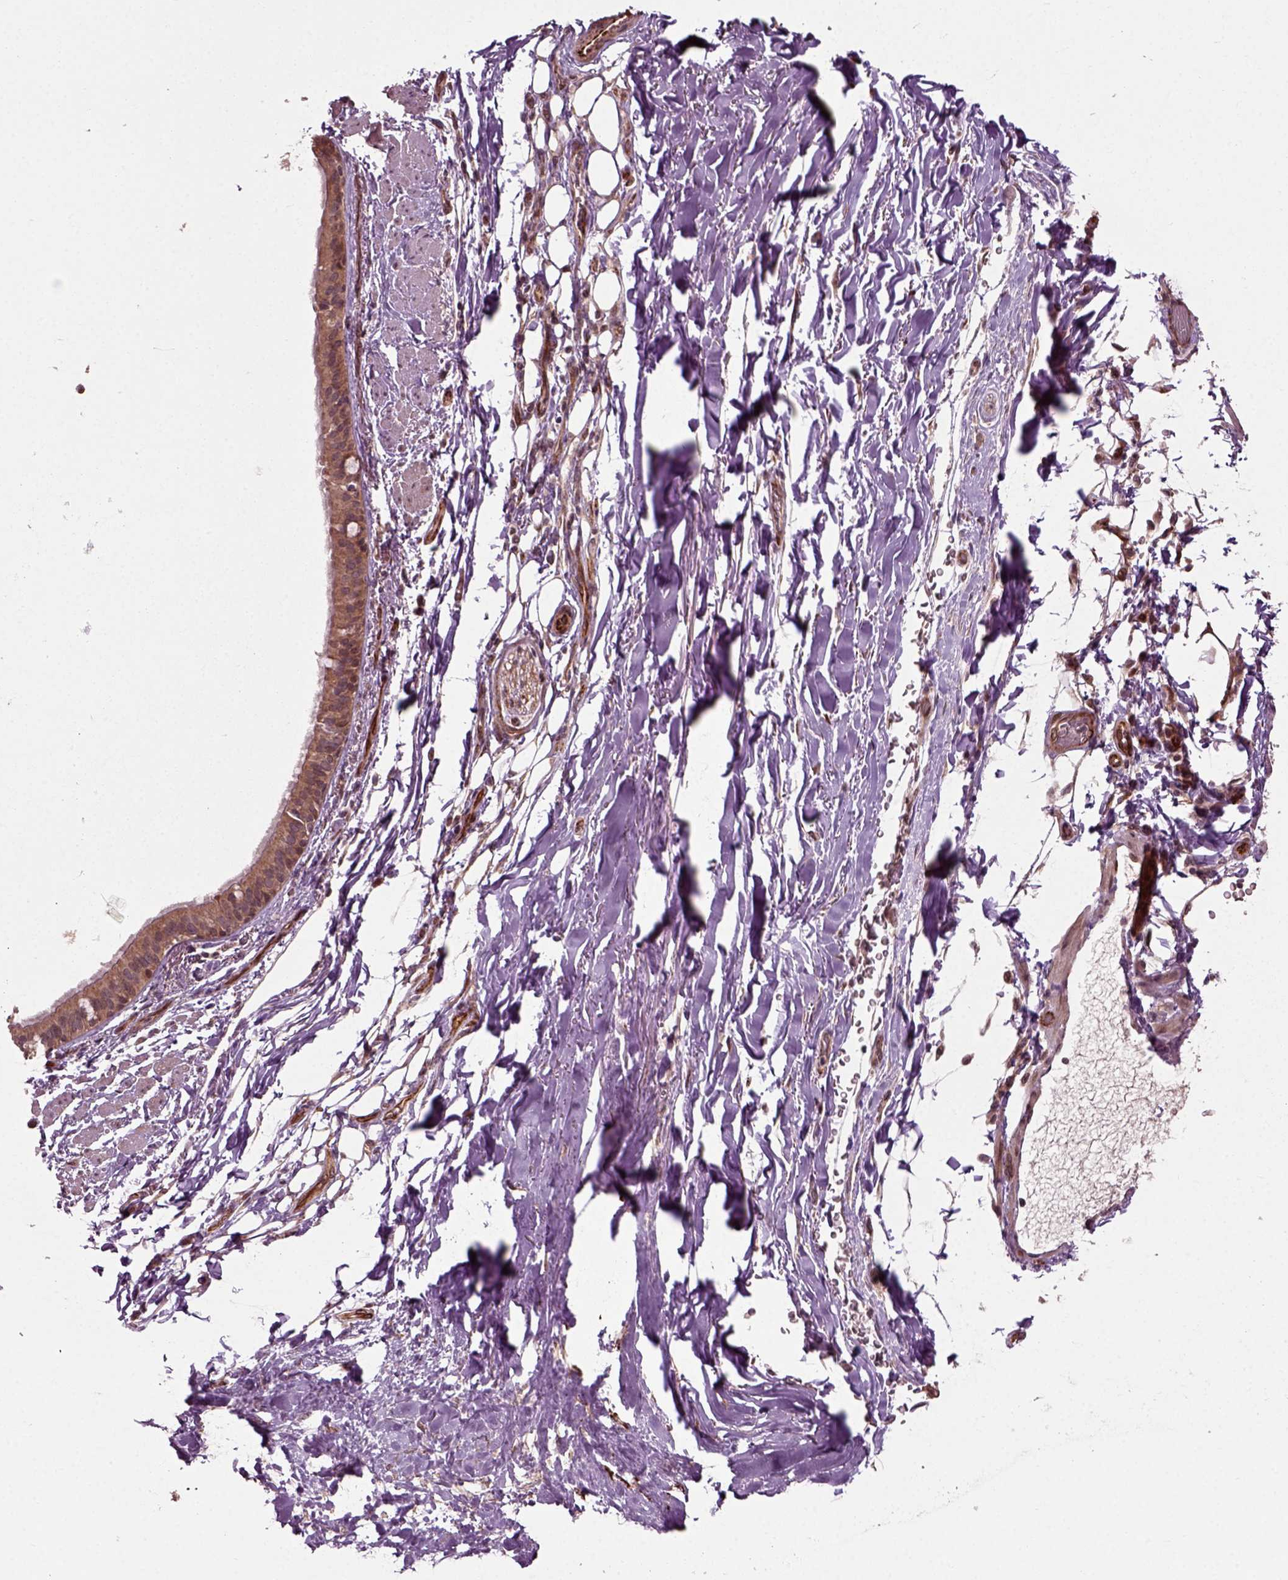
{"staining": {"intensity": "moderate", "quantity": ">75%", "location": "cytoplasmic/membranous"}, "tissue": "bronchus", "cell_type": "Respiratory epithelial cells", "image_type": "normal", "snomed": [{"axis": "morphology", "description": "Normal tissue, NOS"}, {"axis": "morphology", "description": "Squamous cell carcinoma, NOS"}, {"axis": "topography", "description": "Bronchus"}, {"axis": "topography", "description": "Lung"}], "caption": "Brown immunohistochemical staining in benign human bronchus exhibits moderate cytoplasmic/membranous expression in approximately >75% of respiratory epithelial cells. The protein is shown in brown color, while the nuclei are stained blue.", "gene": "PLCD3", "patient": {"sex": "male", "age": 69}}